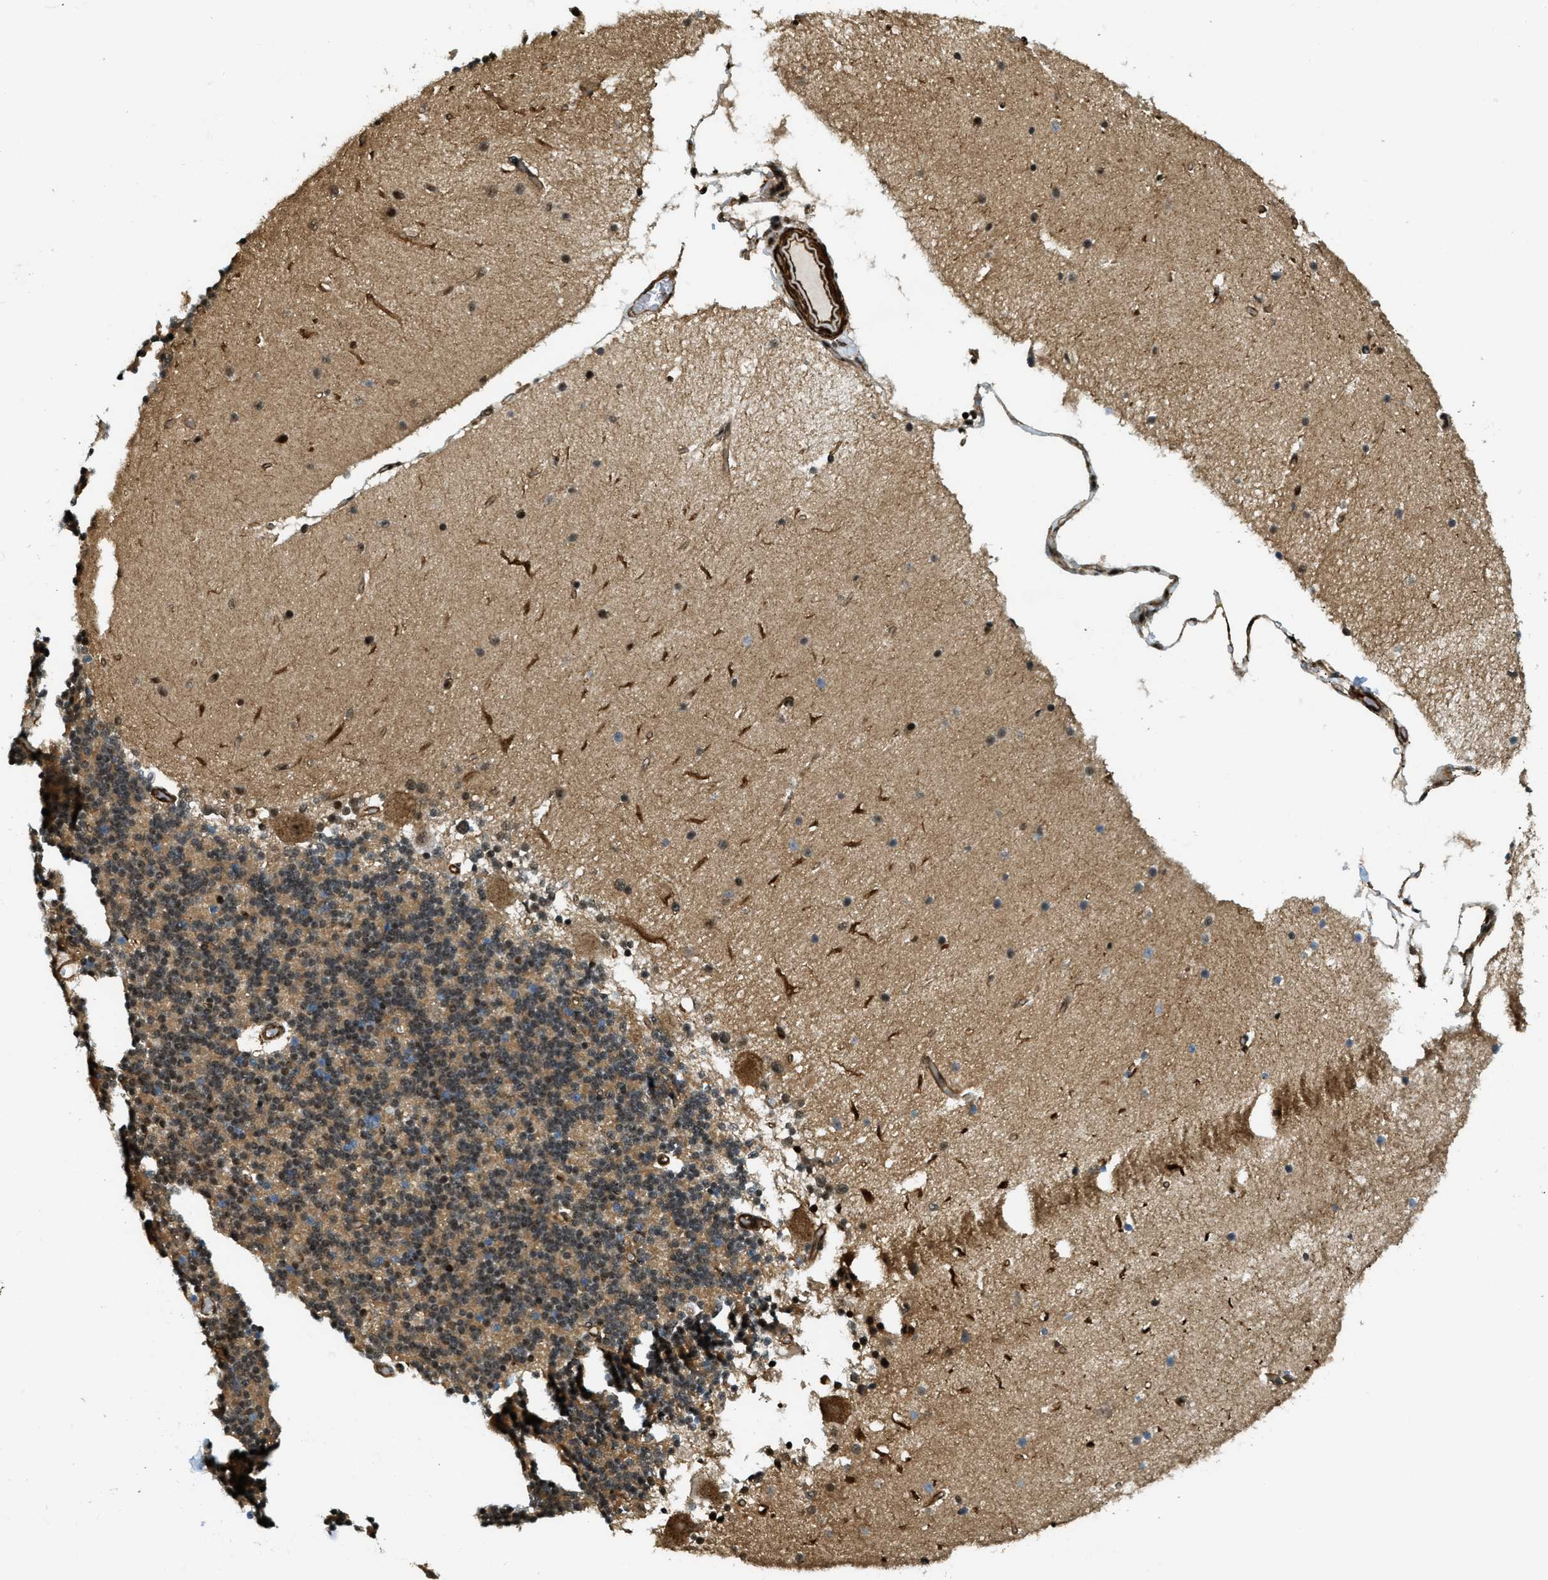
{"staining": {"intensity": "strong", "quantity": "25%-75%", "location": "cytoplasmic/membranous,nuclear"}, "tissue": "cerebellum", "cell_type": "Cells in granular layer", "image_type": "normal", "snomed": [{"axis": "morphology", "description": "Normal tissue, NOS"}, {"axis": "topography", "description": "Cerebellum"}], "caption": "Immunohistochemistry (IHC) micrograph of benign cerebellum: human cerebellum stained using IHC shows high levels of strong protein expression localized specifically in the cytoplasmic/membranous,nuclear of cells in granular layer, appearing as a cytoplasmic/membranous,nuclear brown color.", "gene": "CFAP36", "patient": {"sex": "female", "age": 54}}